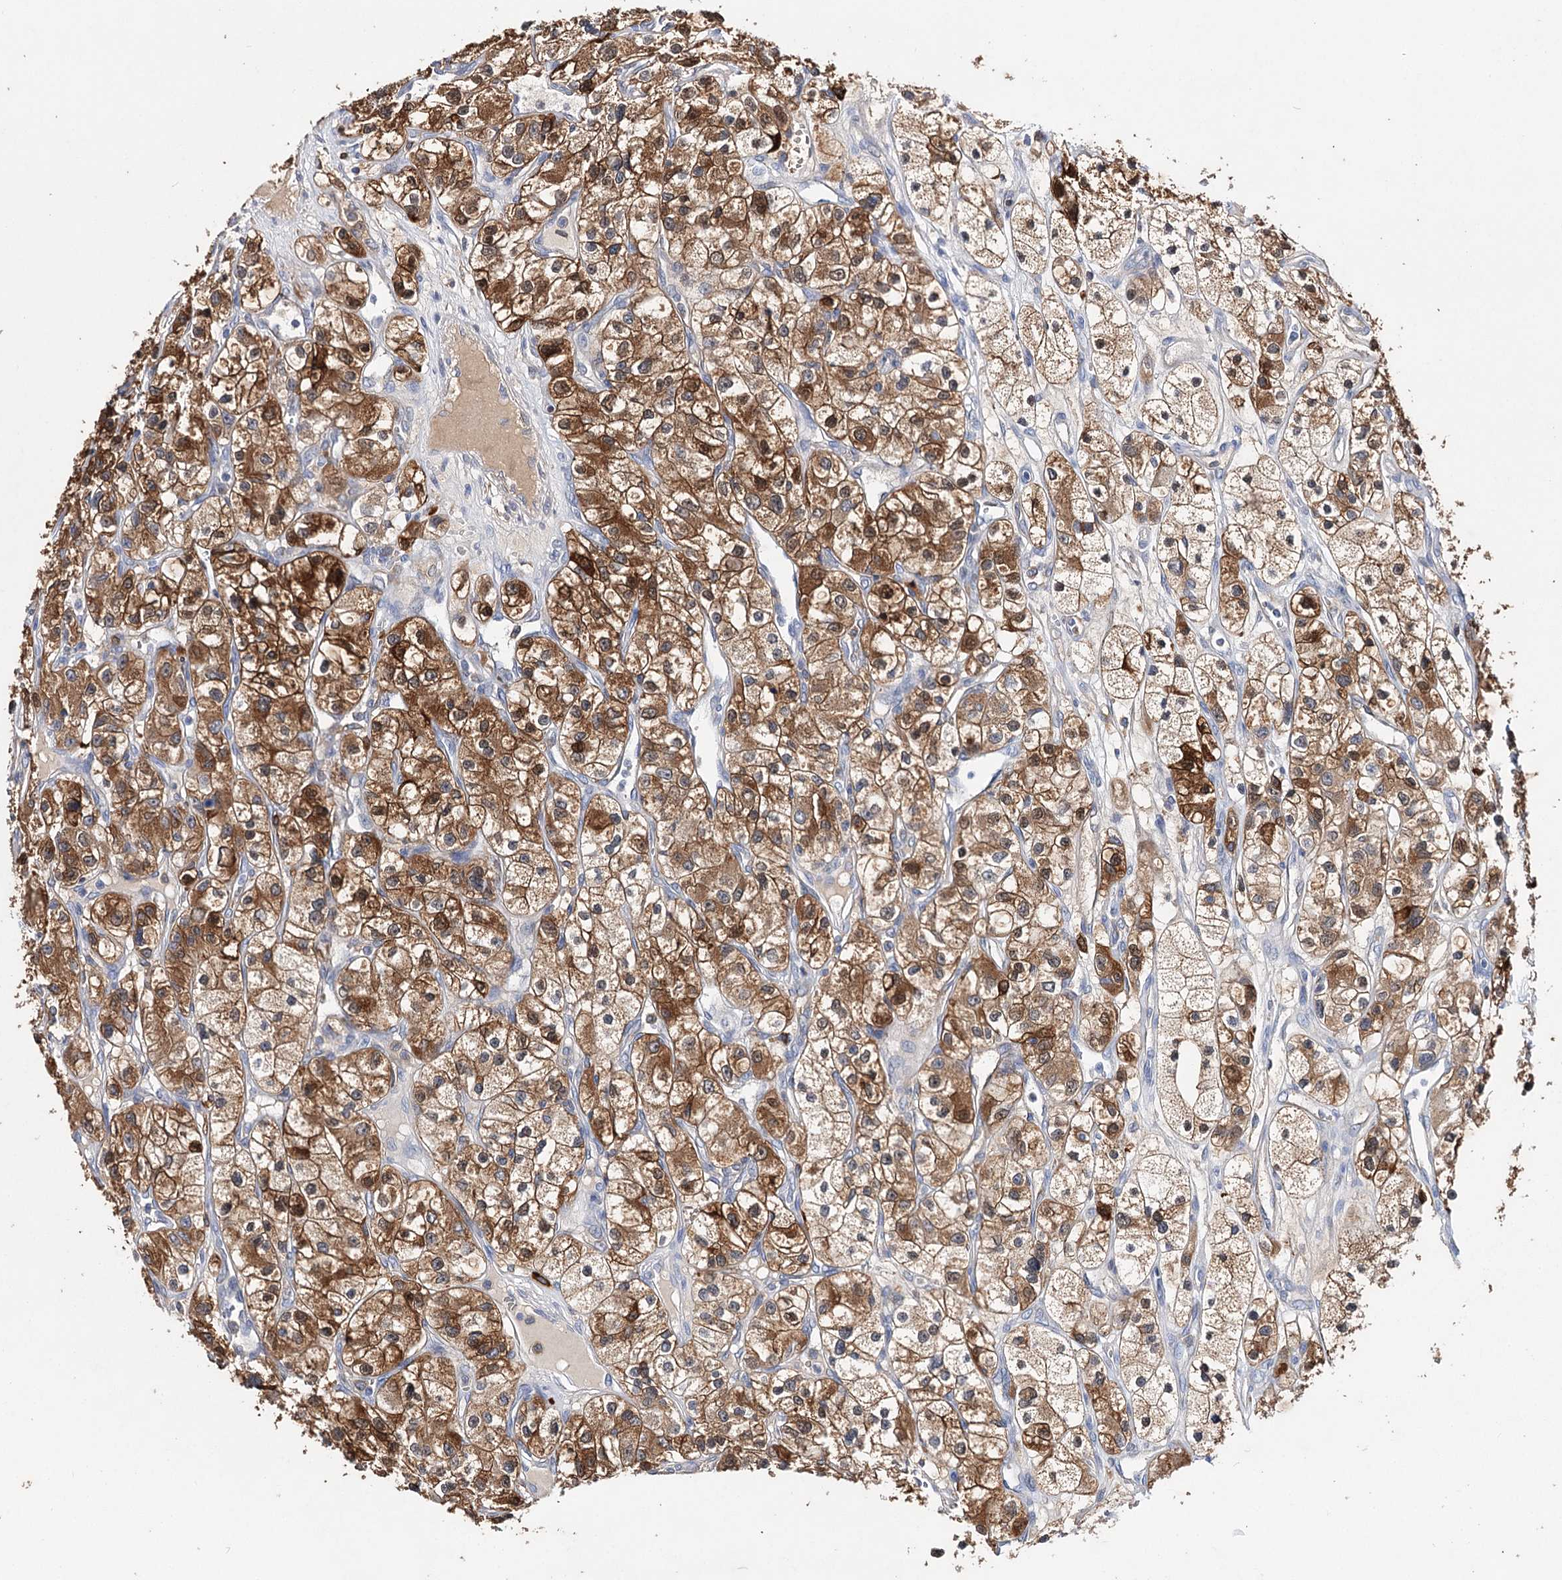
{"staining": {"intensity": "strong", "quantity": ">75%", "location": "cytoplasmic/membranous"}, "tissue": "renal cancer", "cell_type": "Tumor cells", "image_type": "cancer", "snomed": [{"axis": "morphology", "description": "Adenocarcinoma, NOS"}, {"axis": "topography", "description": "Kidney"}], "caption": "The image exhibits staining of renal cancer (adenocarcinoma), revealing strong cytoplasmic/membranous protein staining (brown color) within tumor cells. Using DAB (brown) and hematoxylin (blue) stains, captured at high magnification using brightfield microscopy.", "gene": "CFAP46", "patient": {"sex": "female", "age": 57}}